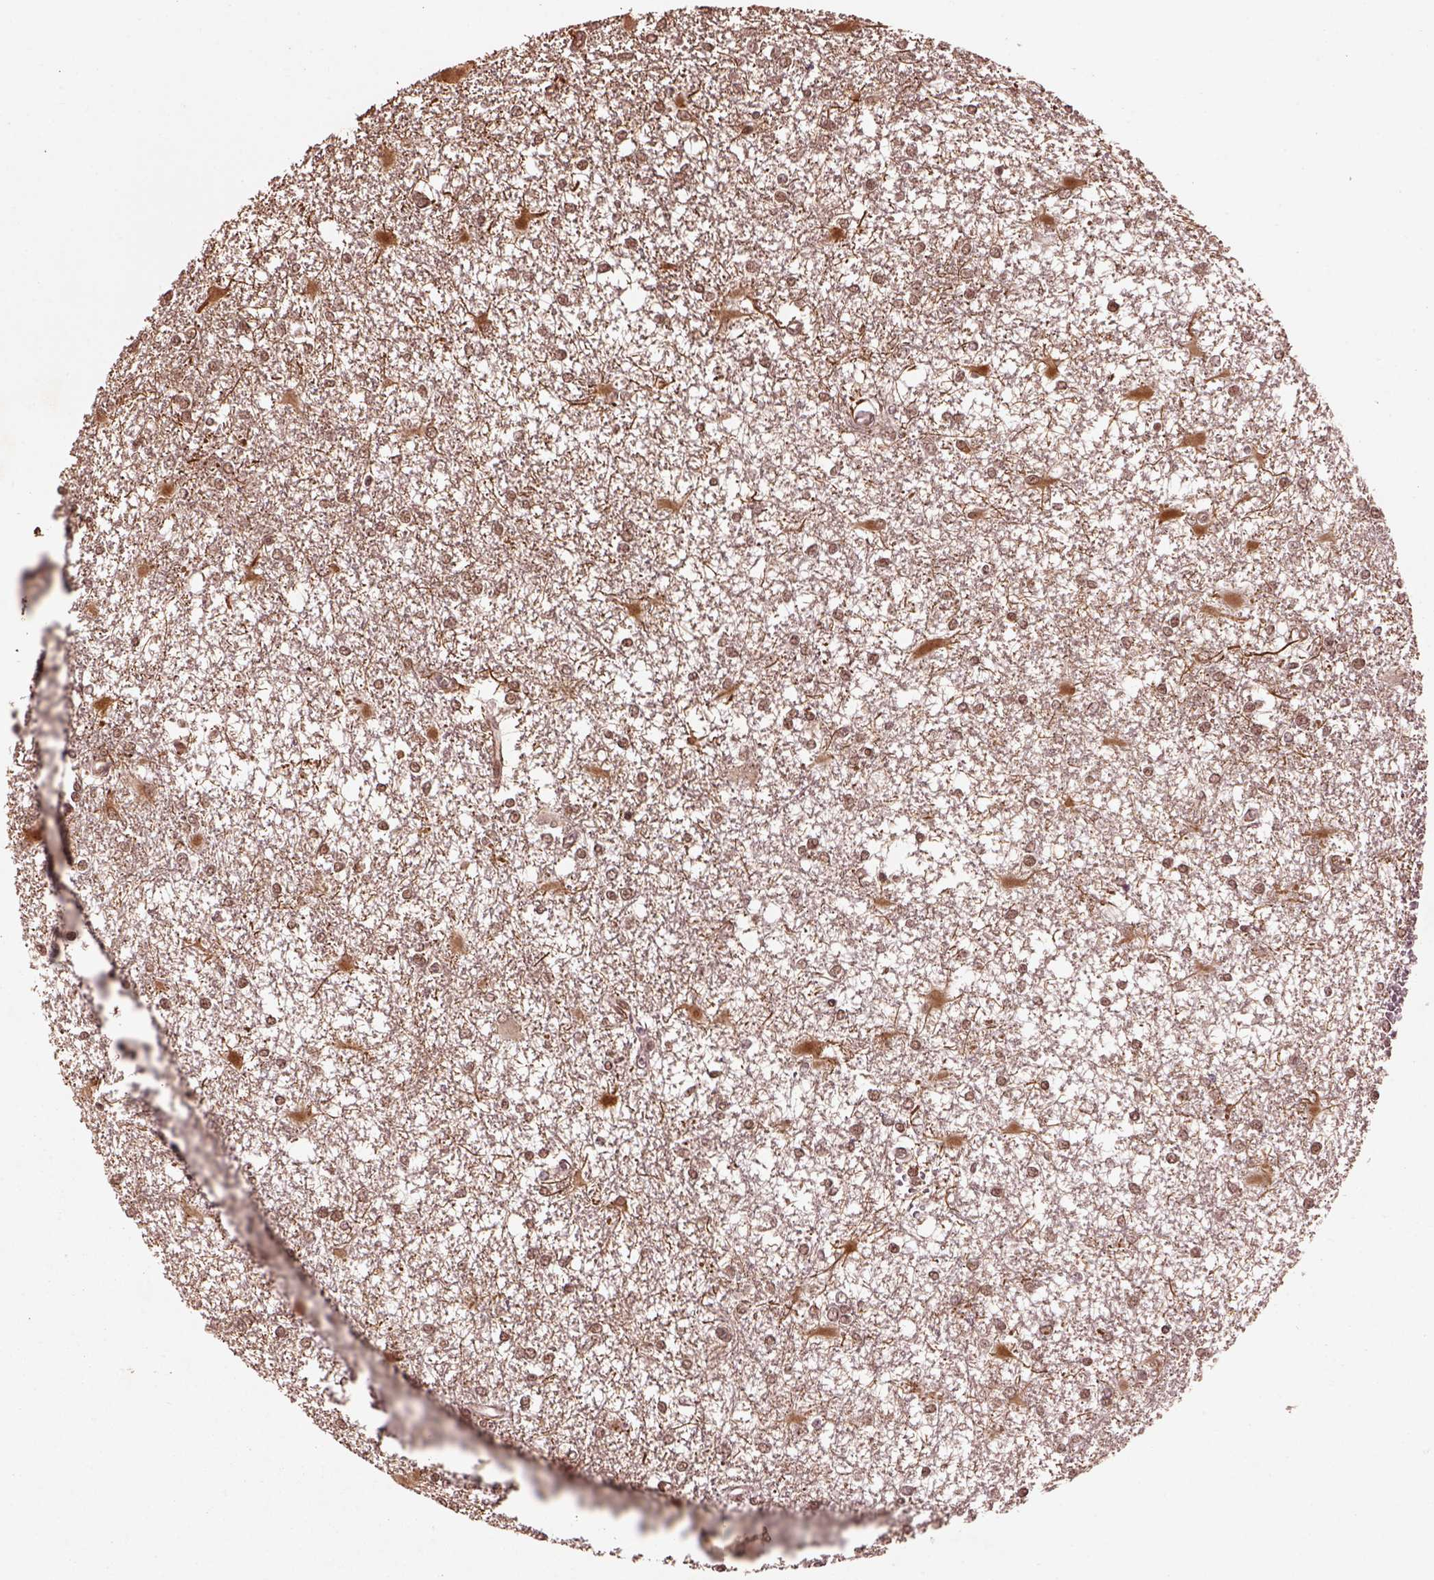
{"staining": {"intensity": "moderate", "quantity": ">75%", "location": "nuclear"}, "tissue": "glioma", "cell_type": "Tumor cells", "image_type": "cancer", "snomed": [{"axis": "morphology", "description": "Glioma, malignant, High grade"}, {"axis": "topography", "description": "Cerebral cortex"}], "caption": "Immunohistochemistry (IHC) (DAB) staining of human high-grade glioma (malignant) demonstrates moderate nuclear protein expression in approximately >75% of tumor cells.", "gene": "BRD9", "patient": {"sex": "male", "age": 79}}